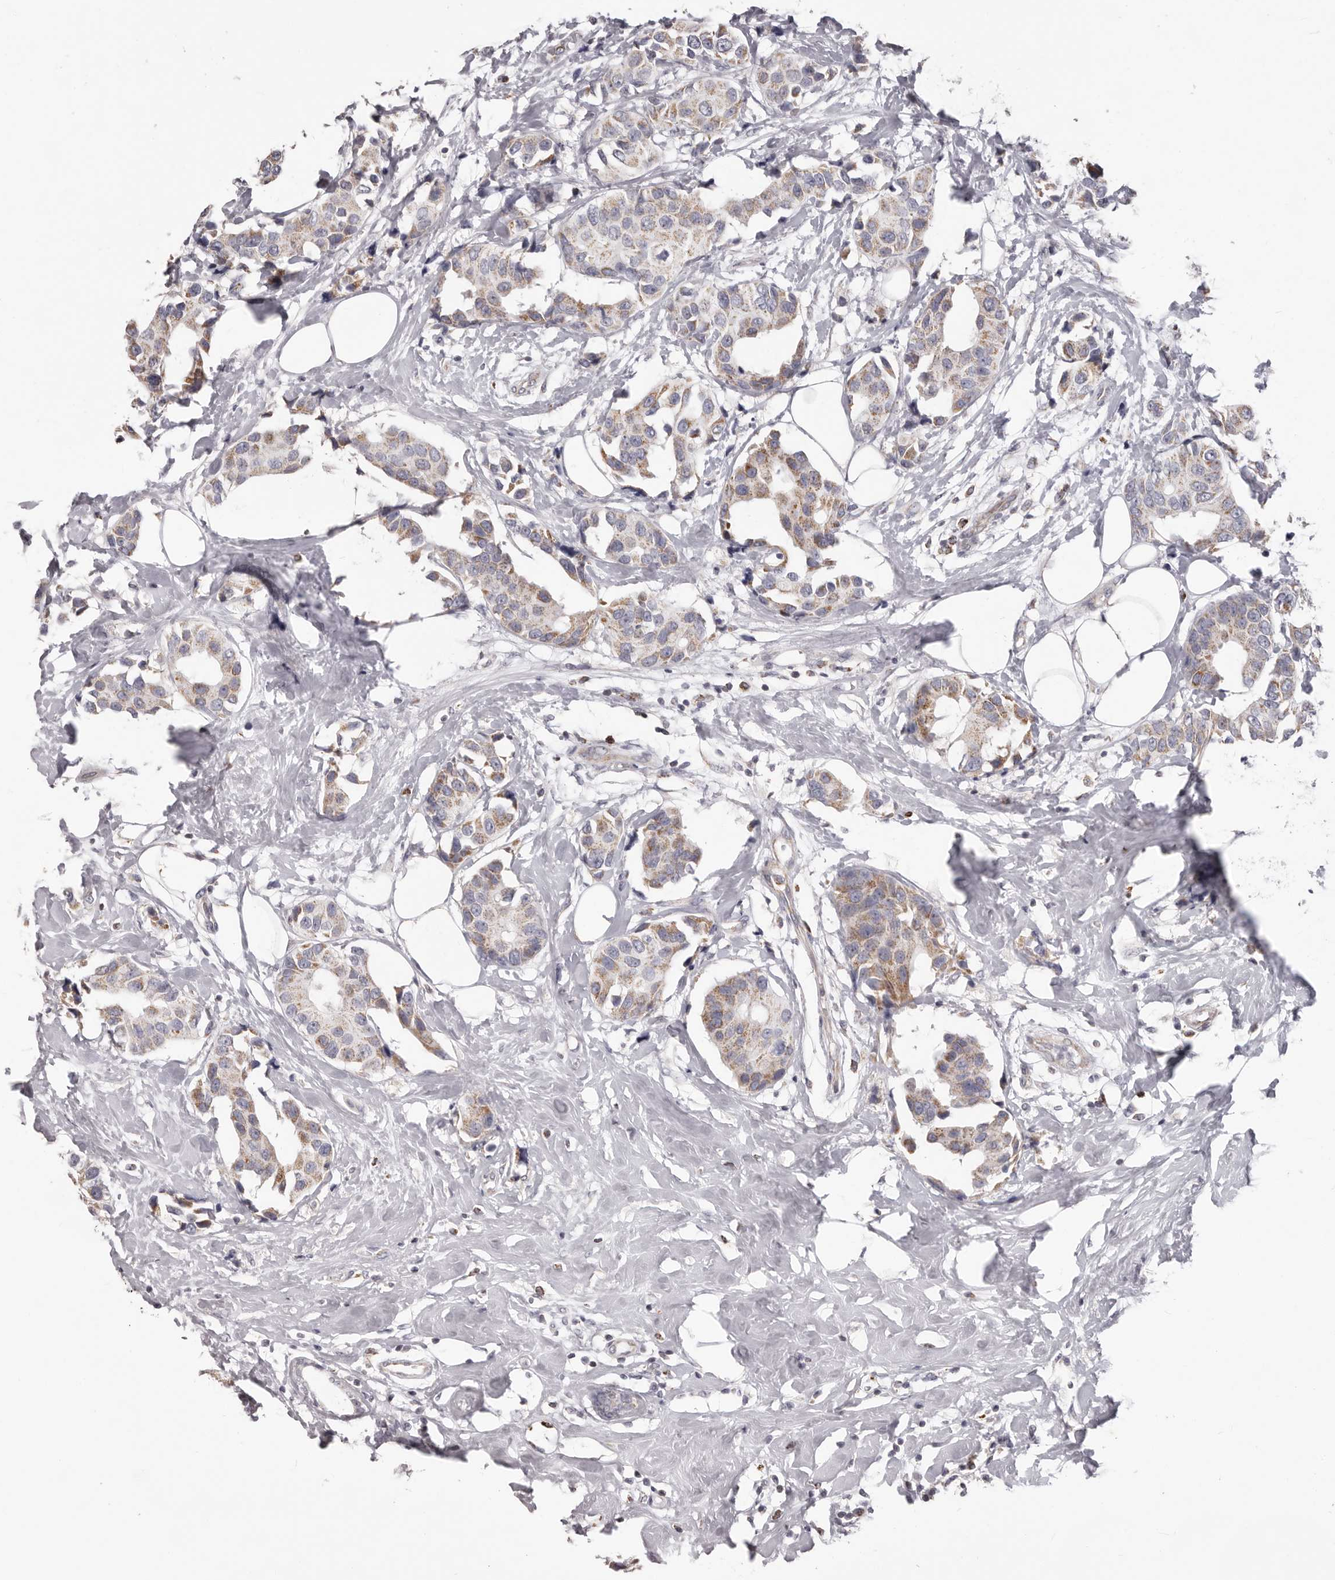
{"staining": {"intensity": "moderate", "quantity": "<25%", "location": "cytoplasmic/membranous"}, "tissue": "breast cancer", "cell_type": "Tumor cells", "image_type": "cancer", "snomed": [{"axis": "morphology", "description": "Normal tissue, NOS"}, {"axis": "morphology", "description": "Duct carcinoma"}, {"axis": "topography", "description": "Breast"}], "caption": "This is an image of immunohistochemistry staining of breast cancer, which shows moderate staining in the cytoplasmic/membranous of tumor cells.", "gene": "PRMT2", "patient": {"sex": "female", "age": 39}}